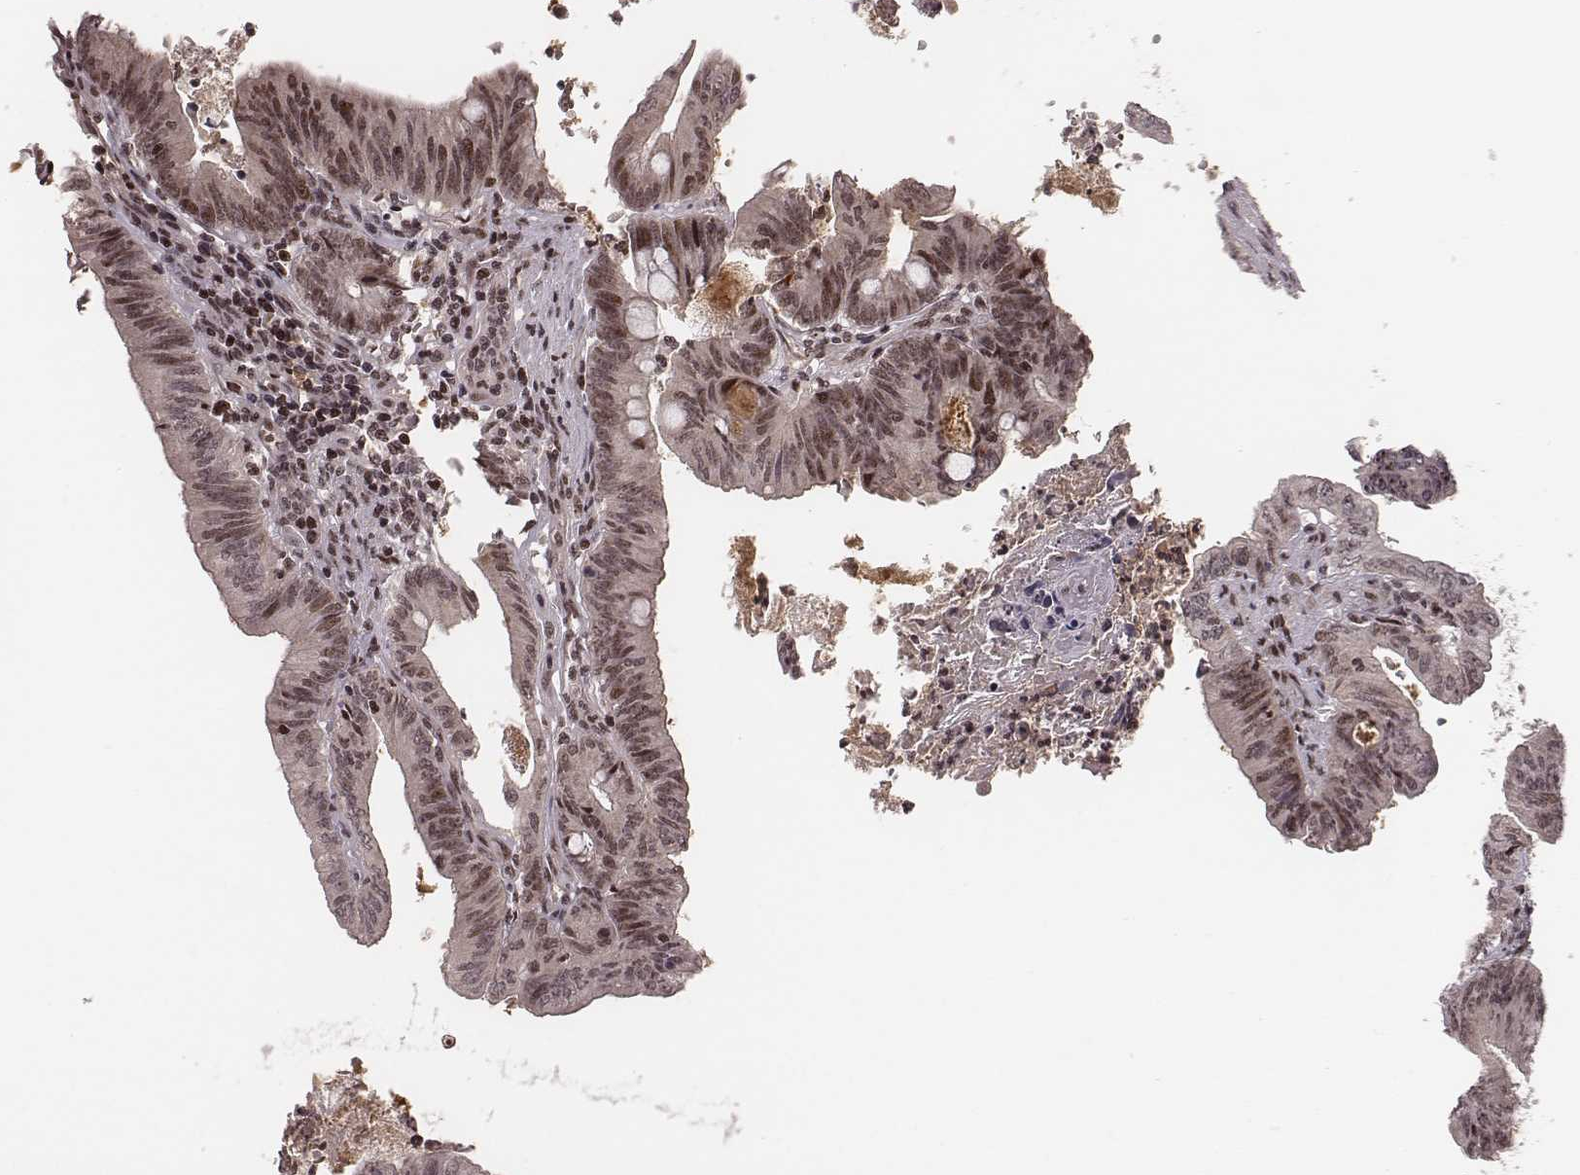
{"staining": {"intensity": "moderate", "quantity": "25%-75%", "location": "nuclear"}, "tissue": "colorectal cancer", "cell_type": "Tumor cells", "image_type": "cancer", "snomed": [{"axis": "morphology", "description": "Adenocarcinoma, NOS"}, {"axis": "topography", "description": "Colon"}], "caption": "This photomicrograph exhibits immunohistochemistry staining of human colorectal cancer (adenocarcinoma), with medium moderate nuclear expression in about 25%-75% of tumor cells.", "gene": "VRK3", "patient": {"sex": "female", "age": 70}}